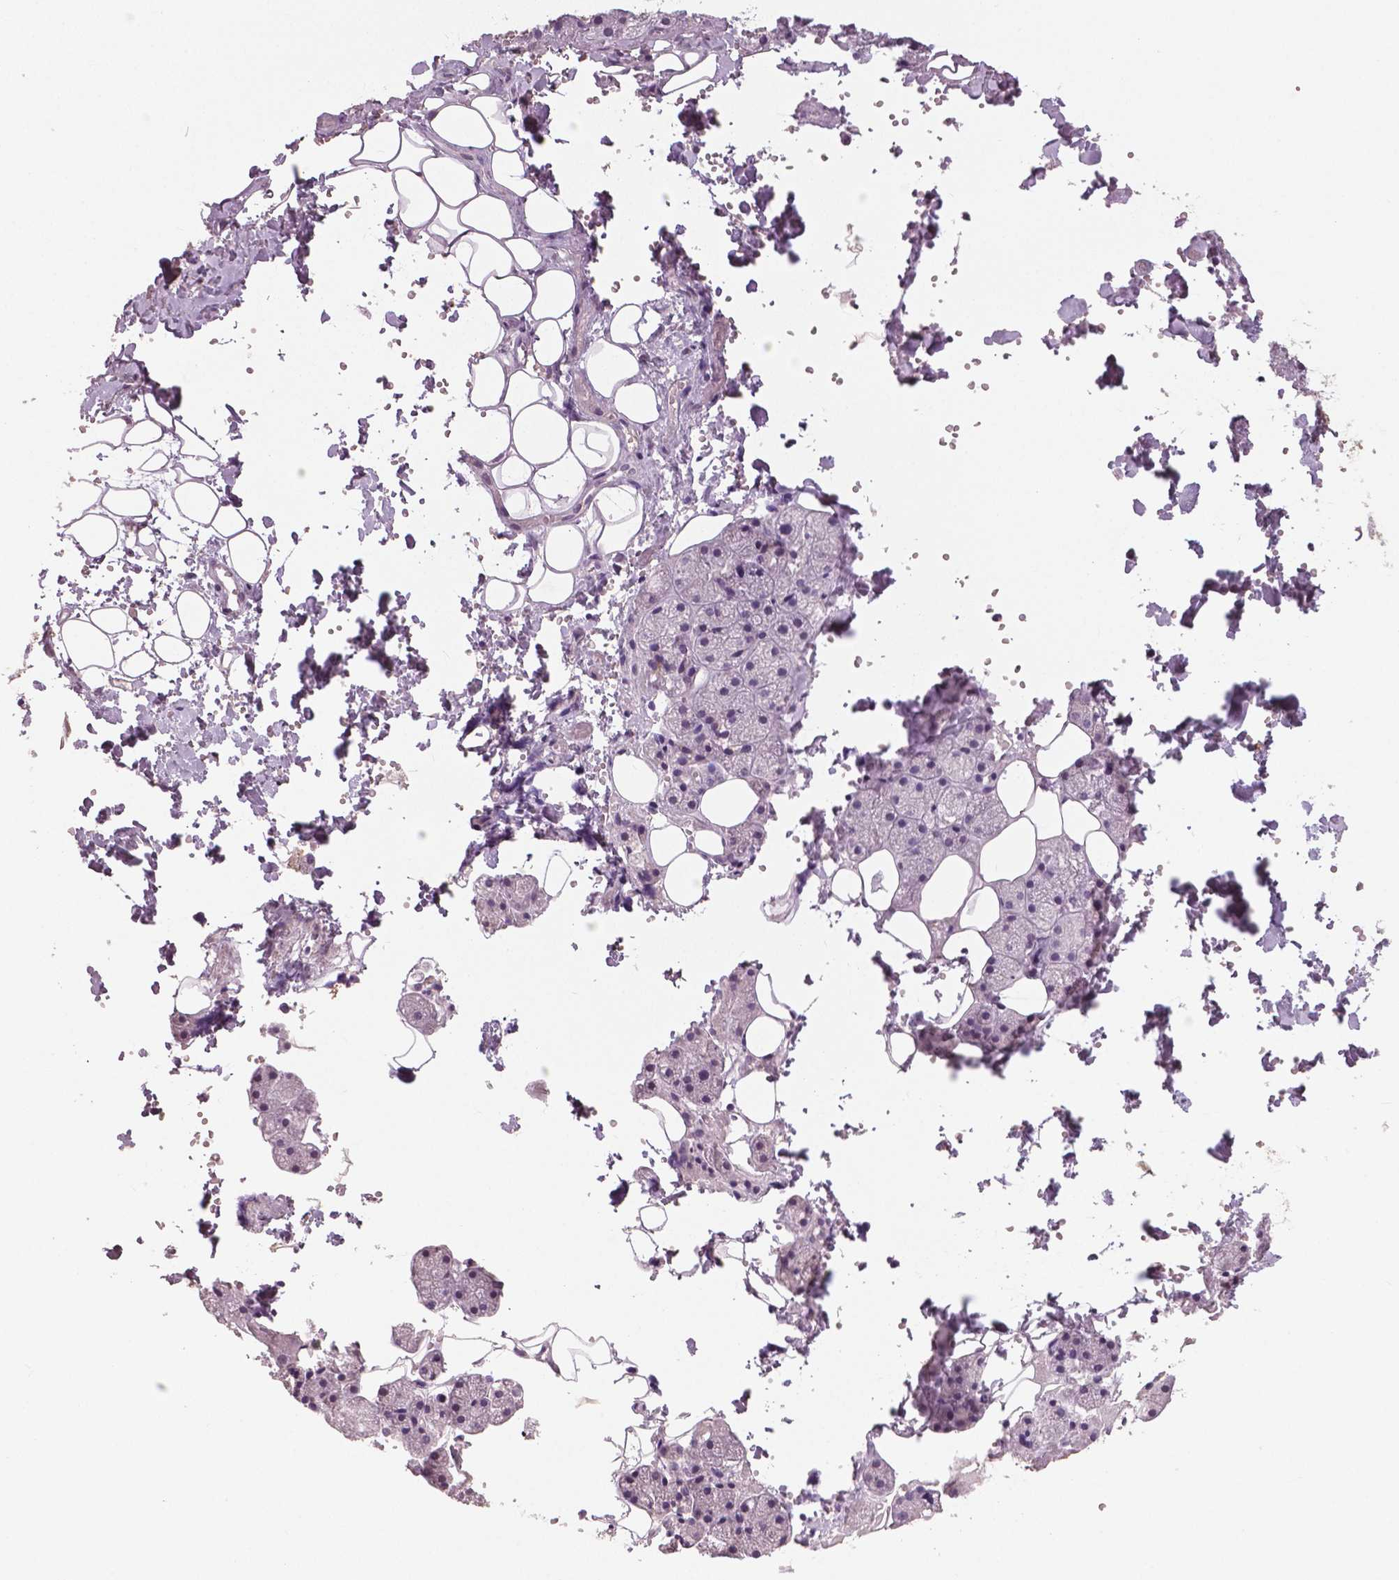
{"staining": {"intensity": "negative", "quantity": "none", "location": "none"}, "tissue": "salivary gland", "cell_type": "Glandular cells", "image_type": "normal", "snomed": [{"axis": "morphology", "description": "Normal tissue, NOS"}, {"axis": "topography", "description": "Salivary gland"}], "caption": "Immunohistochemistry micrograph of unremarkable salivary gland: human salivary gland stained with DAB reveals no significant protein expression in glandular cells.", "gene": "NECAB1", "patient": {"sex": "male", "age": 38}}